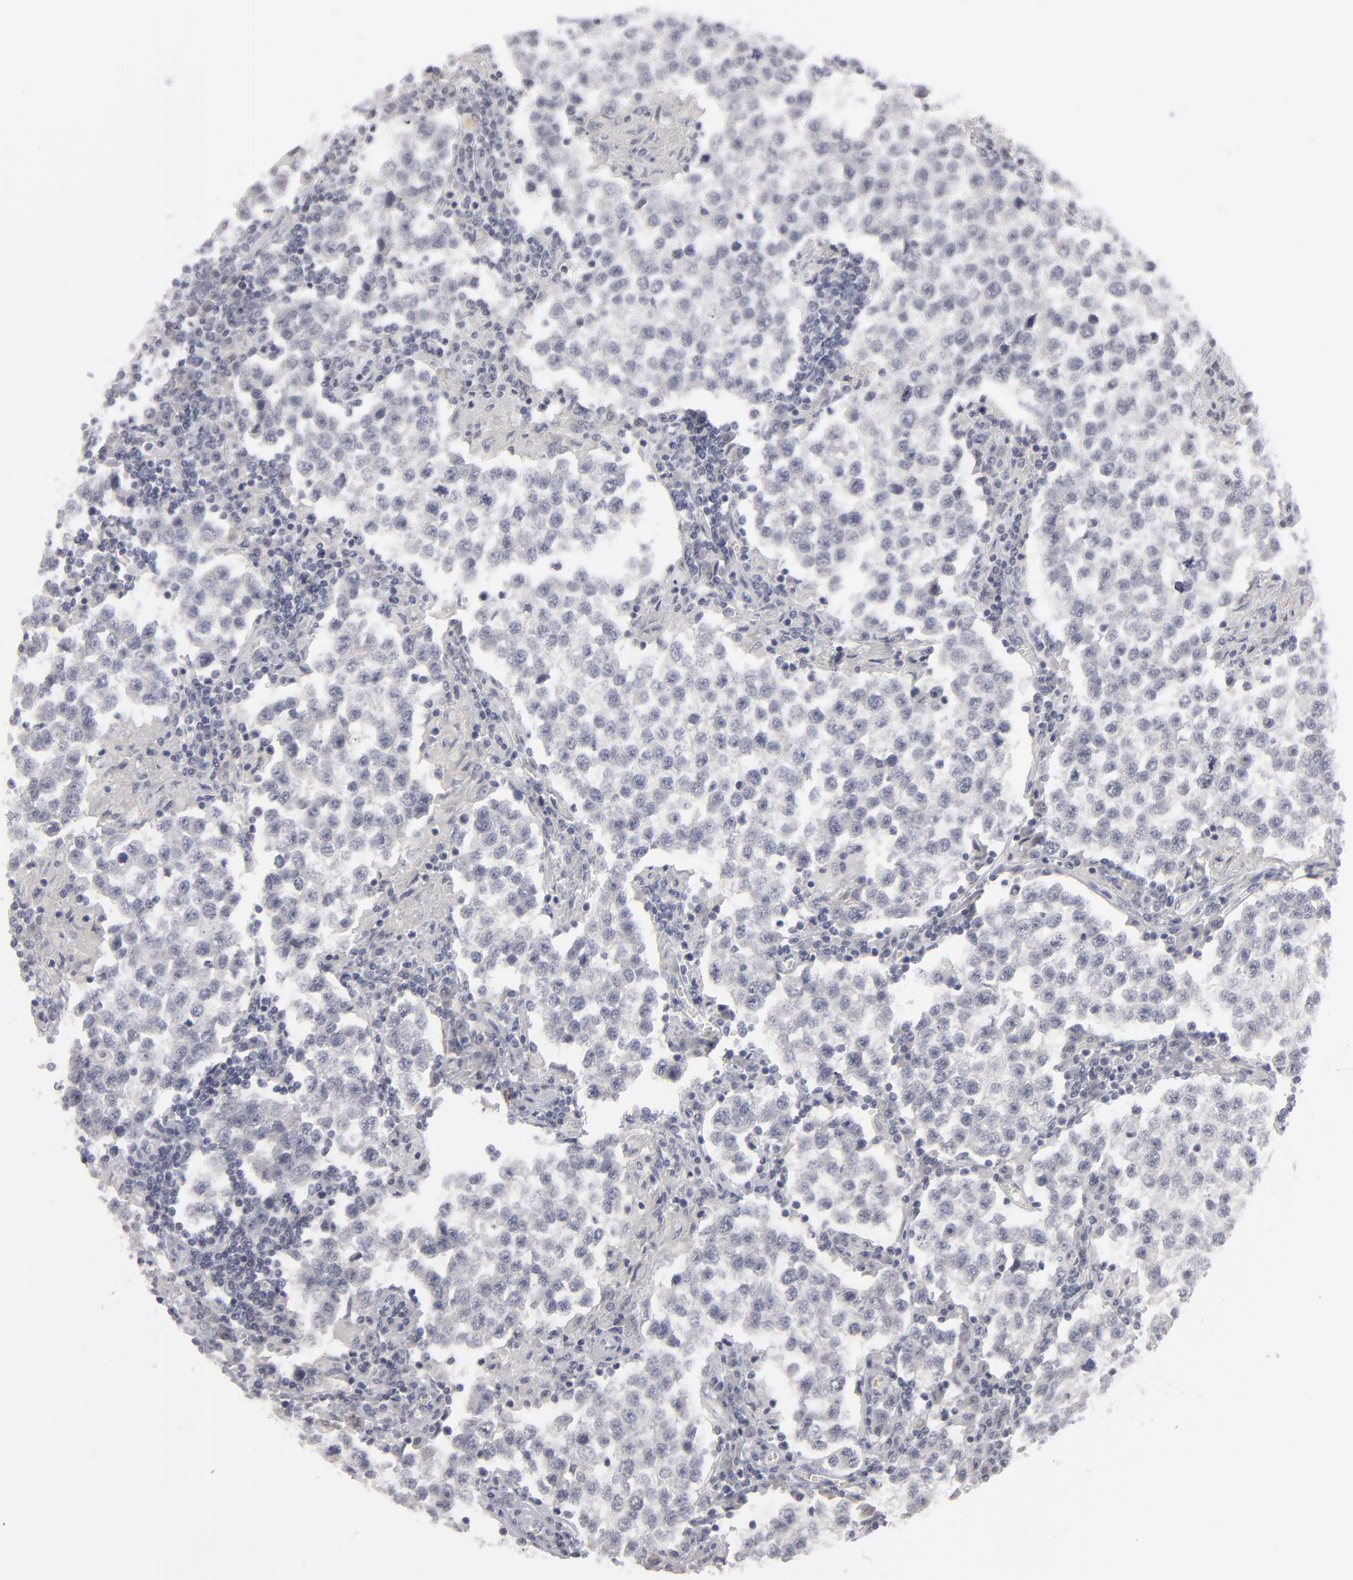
{"staining": {"intensity": "negative", "quantity": "none", "location": "none"}, "tissue": "testis cancer", "cell_type": "Tumor cells", "image_type": "cancer", "snomed": [{"axis": "morphology", "description": "Seminoma, NOS"}, {"axis": "topography", "description": "Testis"}], "caption": "There is no significant staining in tumor cells of seminoma (testis).", "gene": "KIAA1210", "patient": {"sex": "male", "age": 36}}